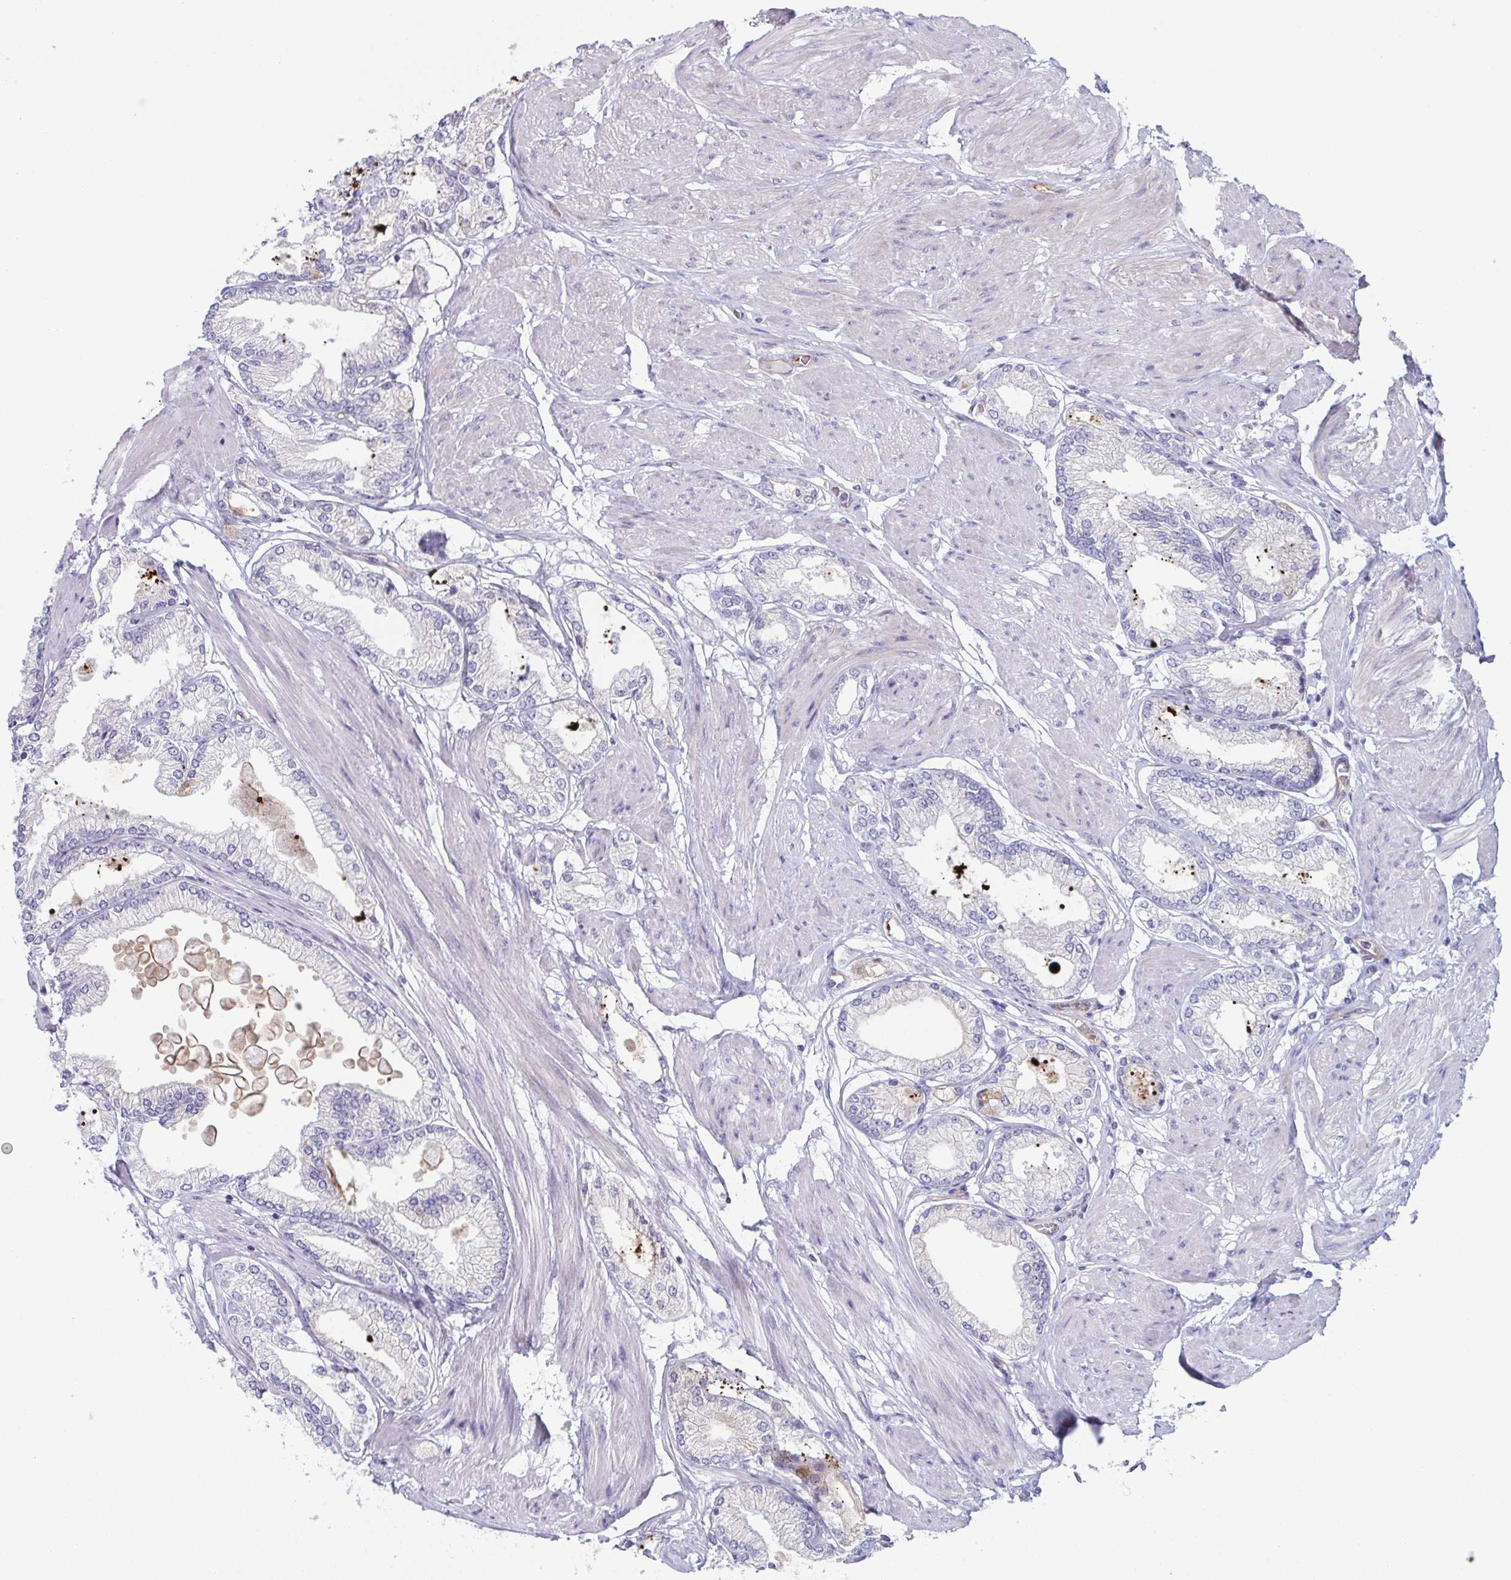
{"staining": {"intensity": "negative", "quantity": "none", "location": "none"}, "tissue": "prostate cancer", "cell_type": "Tumor cells", "image_type": "cancer", "snomed": [{"axis": "morphology", "description": "Adenocarcinoma, High grade"}, {"axis": "topography", "description": "Prostate"}], "caption": "DAB (3,3'-diaminobenzidine) immunohistochemical staining of human prostate cancer (adenocarcinoma (high-grade)) displays no significant expression in tumor cells. (DAB IHC, high magnification).", "gene": "LYRM2", "patient": {"sex": "male", "age": 68}}